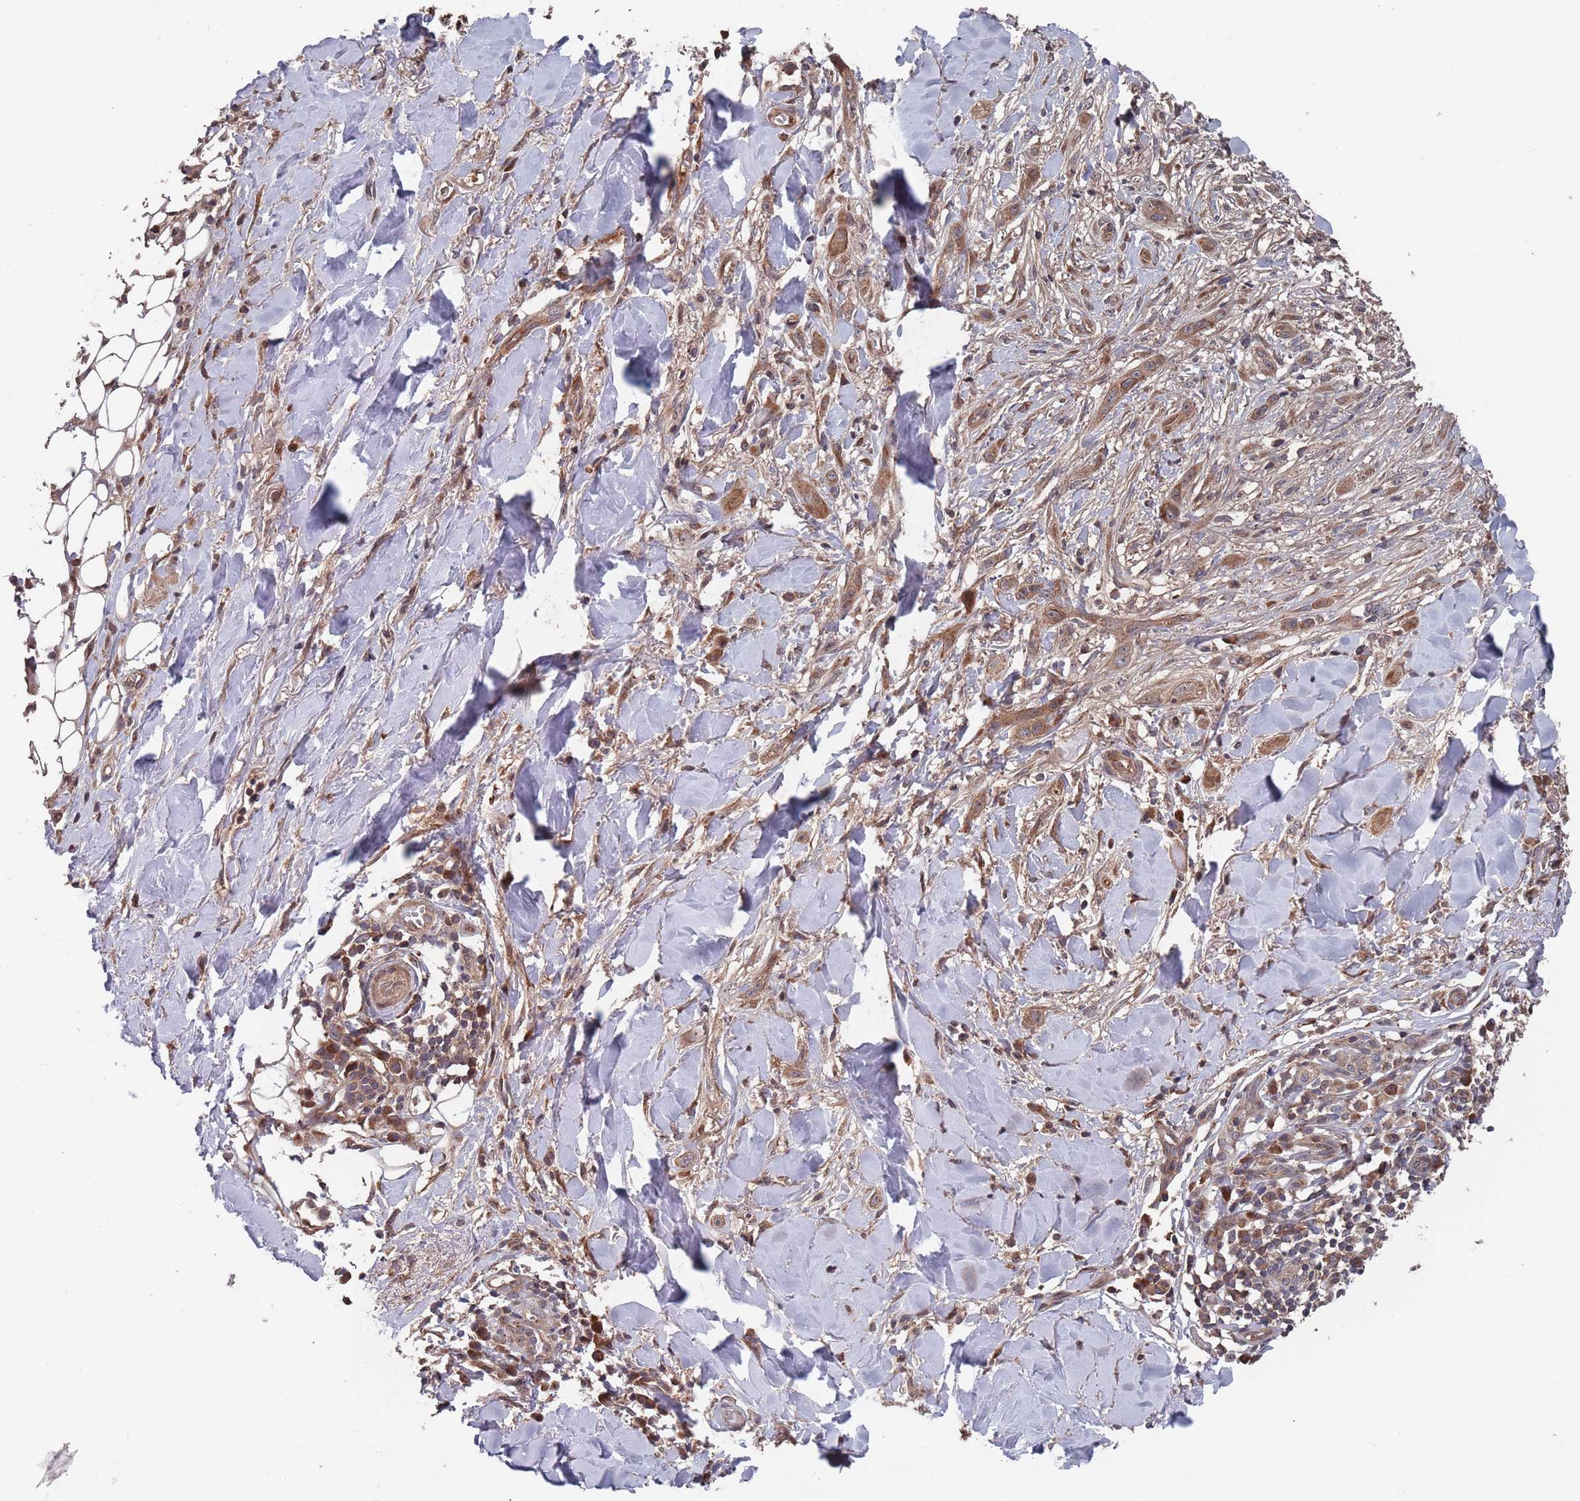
{"staining": {"intensity": "moderate", "quantity": ">75%", "location": "cytoplasmic/membranous"}, "tissue": "skin cancer", "cell_type": "Tumor cells", "image_type": "cancer", "snomed": [{"axis": "morphology", "description": "Basal cell carcinoma"}, {"axis": "topography", "description": "Skin"}], "caption": "Protein expression analysis of human skin cancer (basal cell carcinoma) reveals moderate cytoplasmic/membranous positivity in approximately >75% of tumor cells.", "gene": "UNC45A", "patient": {"sex": "male", "age": 72}}